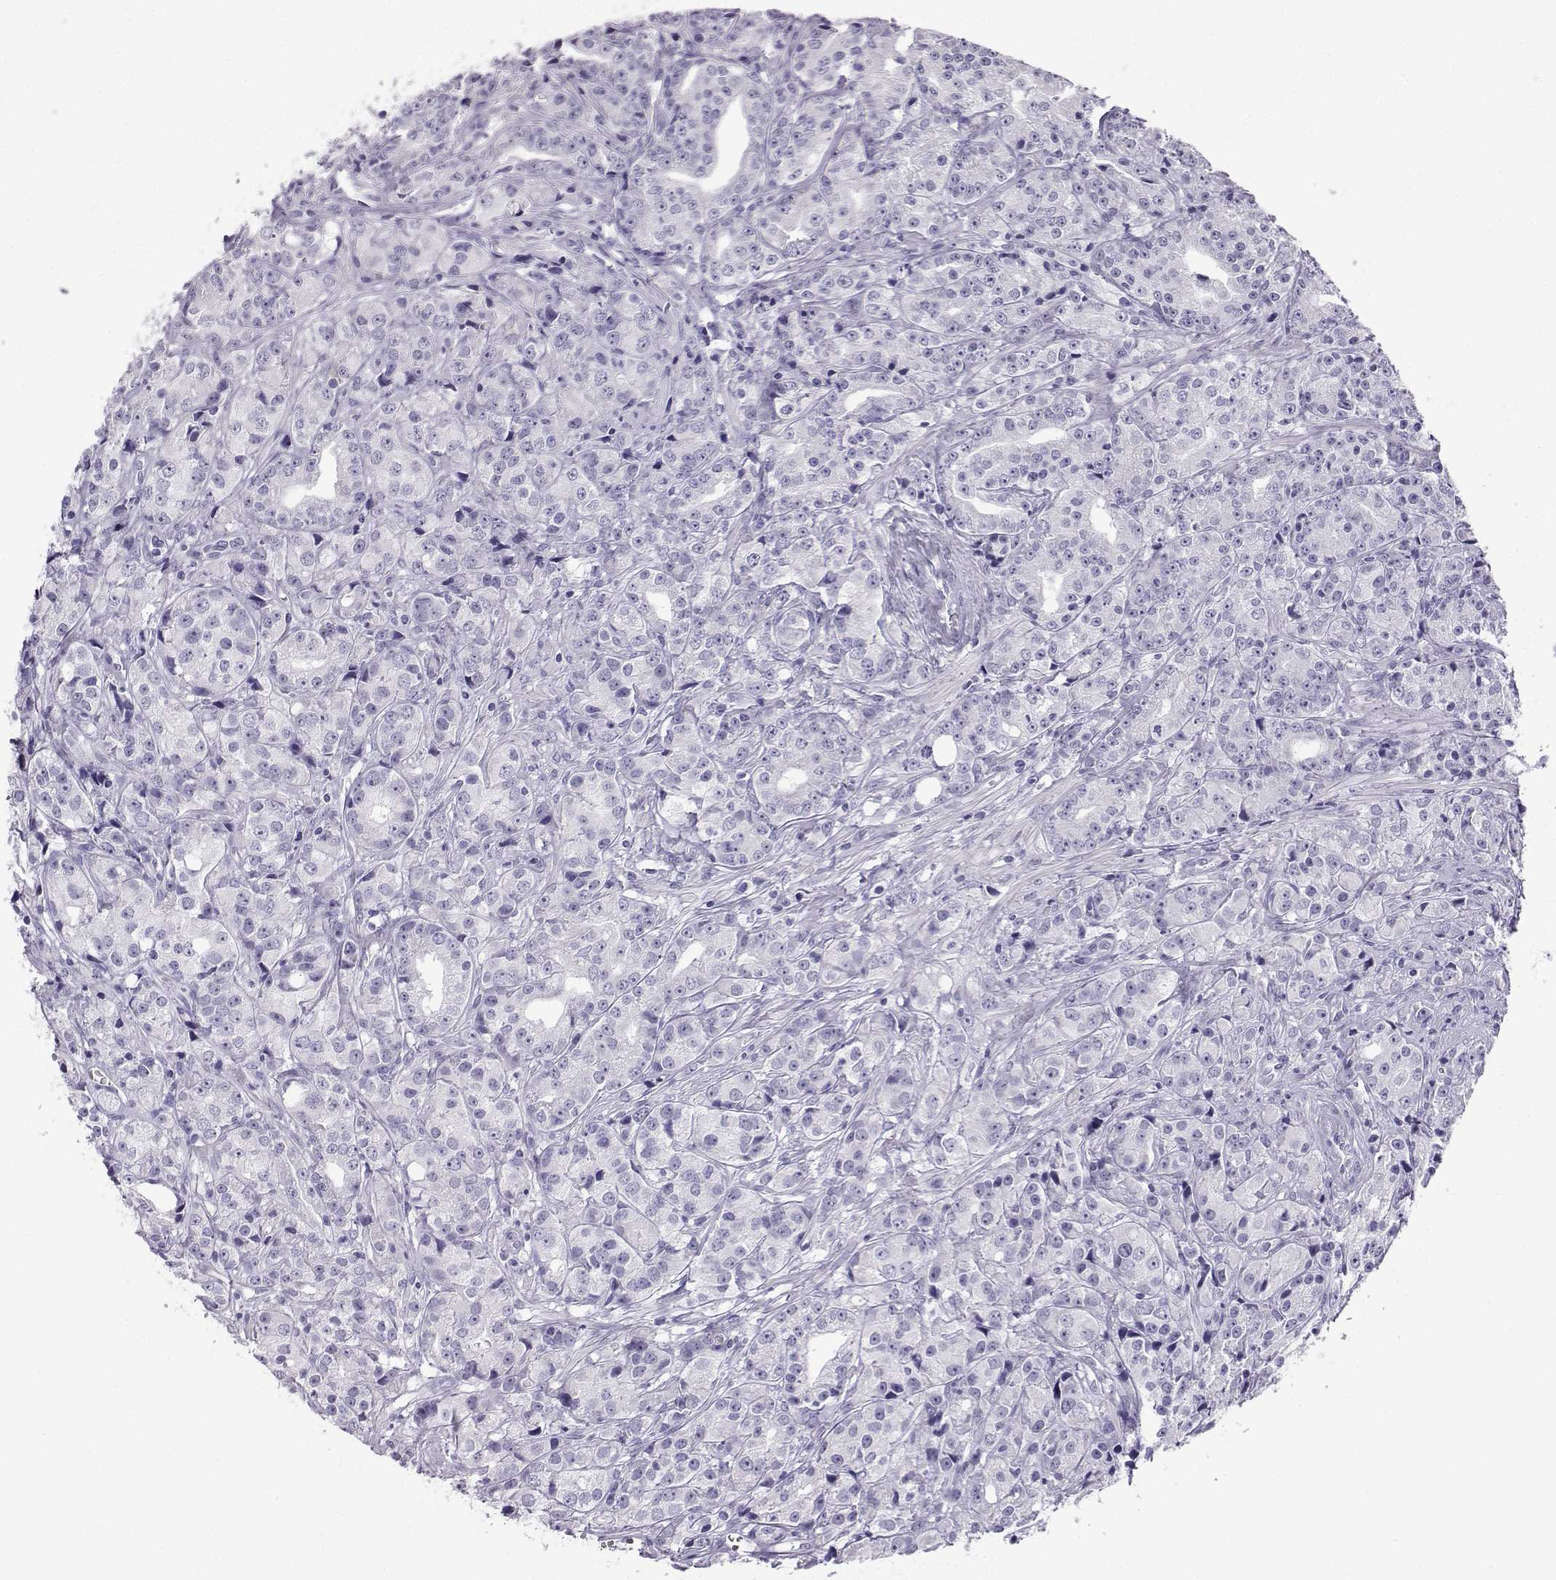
{"staining": {"intensity": "negative", "quantity": "none", "location": "none"}, "tissue": "prostate cancer", "cell_type": "Tumor cells", "image_type": "cancer", "snomed": [{"axis": "morphology", "description": "Adenocarcinoma, Medium grade"}, {"axis": "topography", "description": "Prostate"}], "caption": "Tumor cells are negative for protein expression in human prostate cancer.", "gene": "NEFL", "patient": {"sex": "male", "age": 74}}